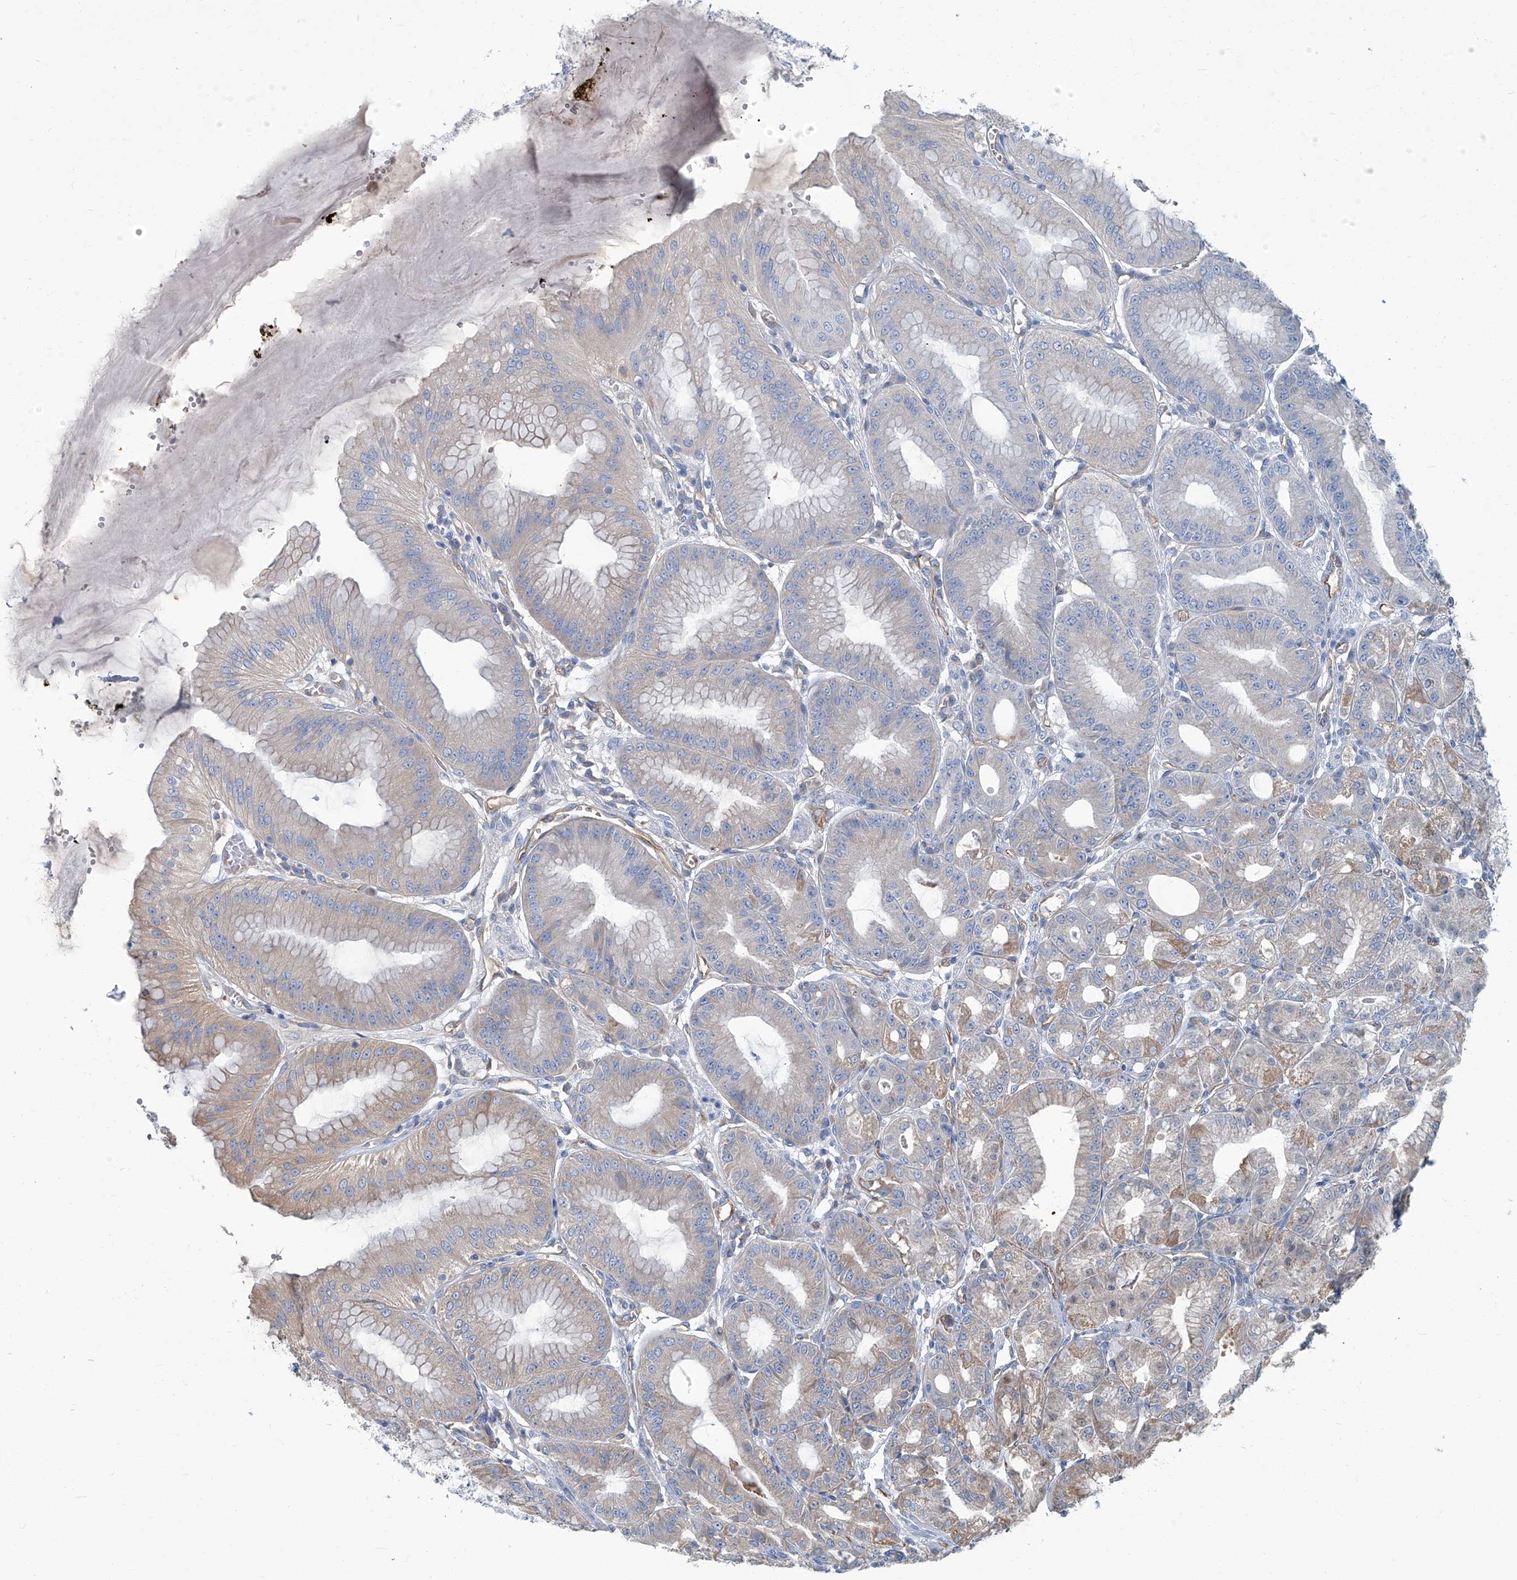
{"staining": {"intensity": "moderate", "quantity": "<25%", "location": "cytoplasmic/membranous"}, "tissue": "stomach", "cell_type": "Glandular cells", "image_type": "normal", "snomed": [{"axis": "morphology", "description": "Normal tissue, NOS"}, {"axis": "topography", "description": "Stomach, lower"}], "caption": "The histopathology image exhibits staining of benign stomach, revealing moderate cytoplasmic/membranous protein staining (brown color) within glandular cells.", "gene": "PFKL", "patient": {"sex": "male", "age": 71}}